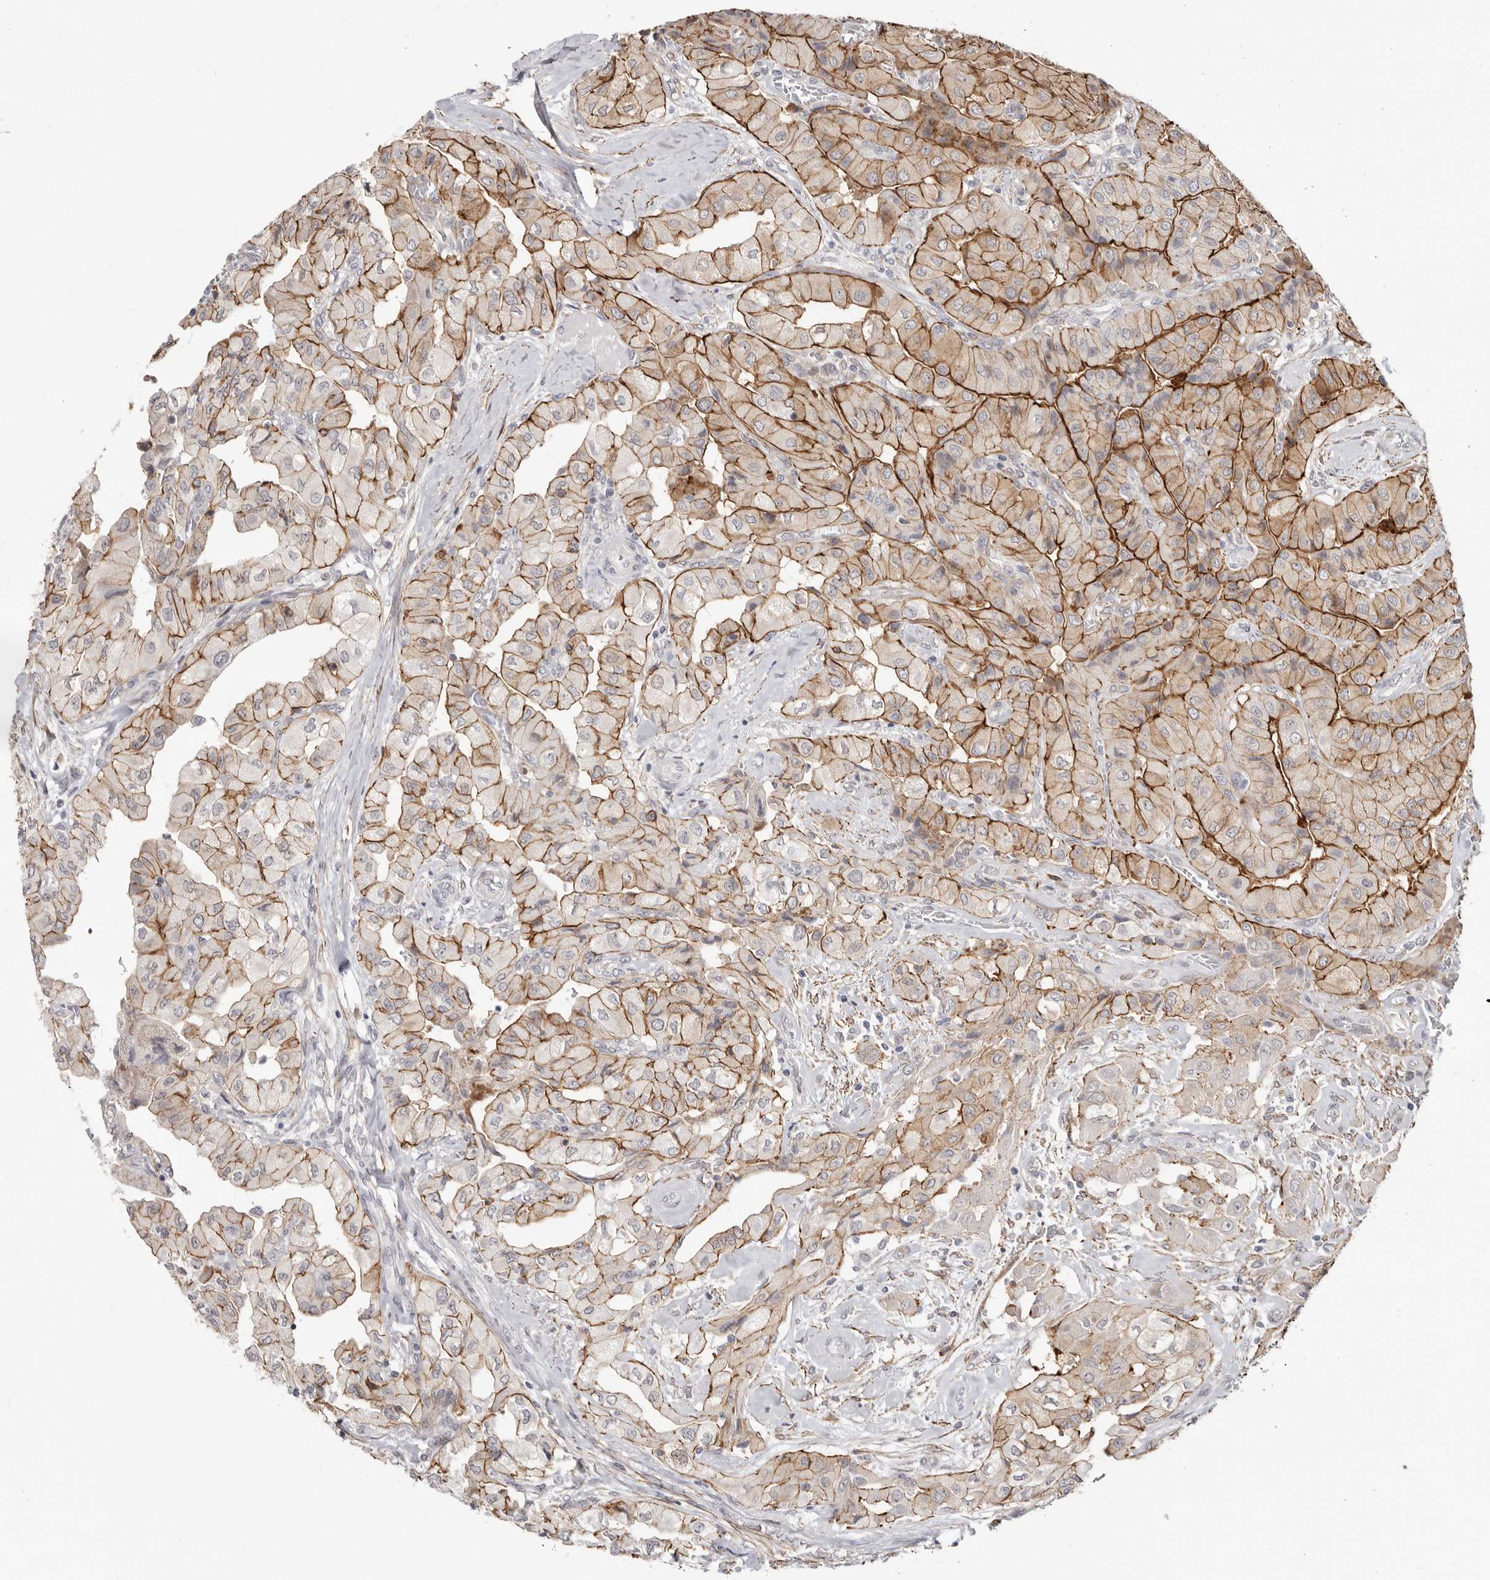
{"staining": {"intensity": "moderate", "quantity": ">75%", "location": "cytoplasmic/membranous"}, "tissue": "thyroid cancer", "cell_type": "Tumor cells", "image_type": "cancer", "snomed": [{"axis": "morphology", "description": "Papillary adenocarcinoma, NOS"}, {"axis": "topography", "description": "Thyroid gland"}], "caption": "This micrograph demonstrates thyroid cancer stained with immunohistochemistry to label a protein in brown. The cytoplasmic/membranous of tumor cells show moderate positivity for the protein. Nuclei are counter-stained blue.", "gene": "SZT2", "patient": {"sex": "female", "age": 59}}